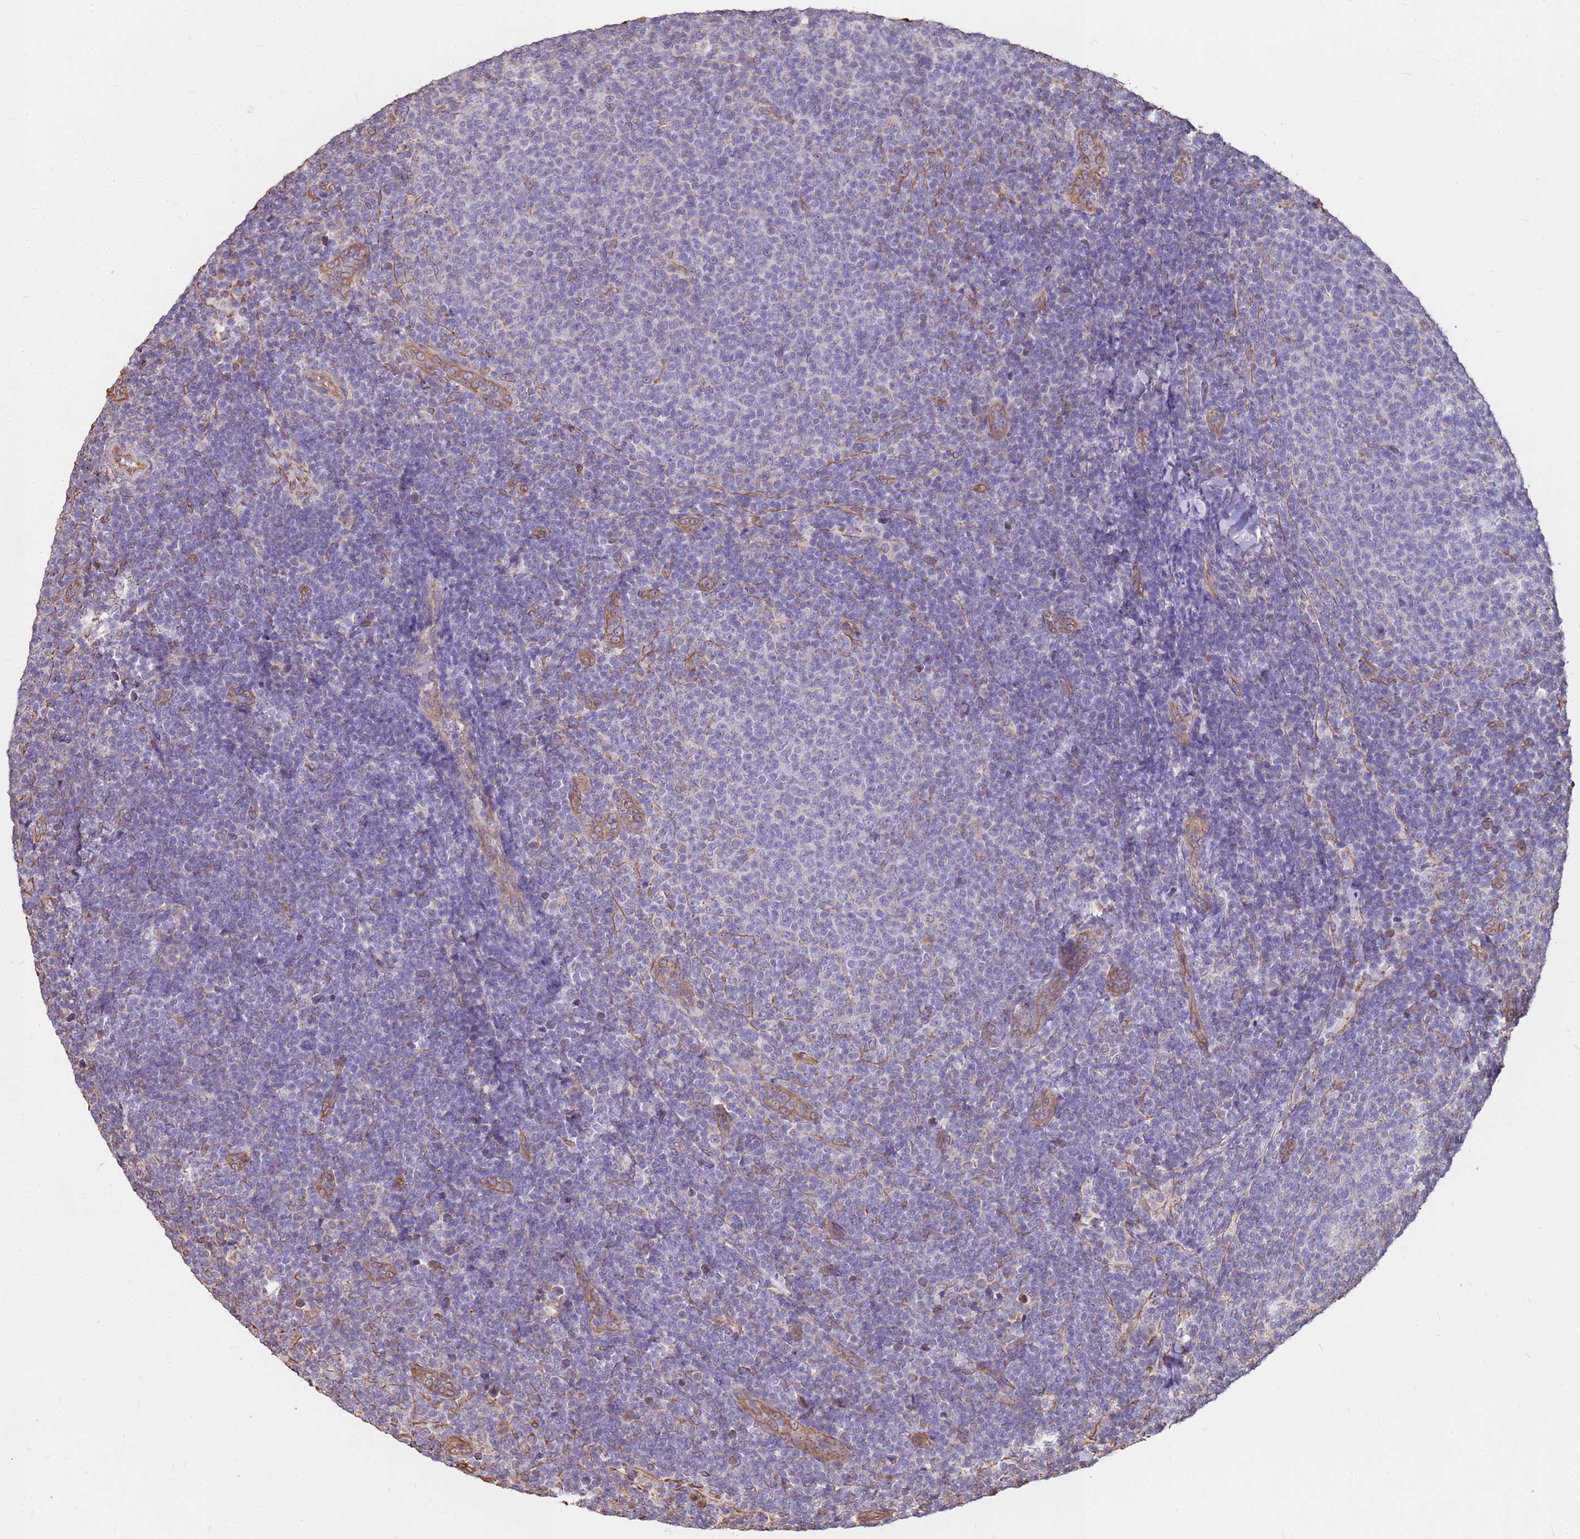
{"staining": {"intensity": "negative", "quantity": "none", "location": "none"}, "tissue": "lymphoma", "cell_type": "Tumor cells", "image_type": "cancer", "snomed": [{"axis": "morphology", "description": "Malignant lymphoma, non-Hodgkin's type, Low grade"}, {"axis": "topography", "description": "Lymph node"}], "caption": "Immunohistochemical staining of human lymphoma displays no significant positivity in tumor cells.", "gene": "TCEAL3", "patient": {"sex": "male", "age": 66}}